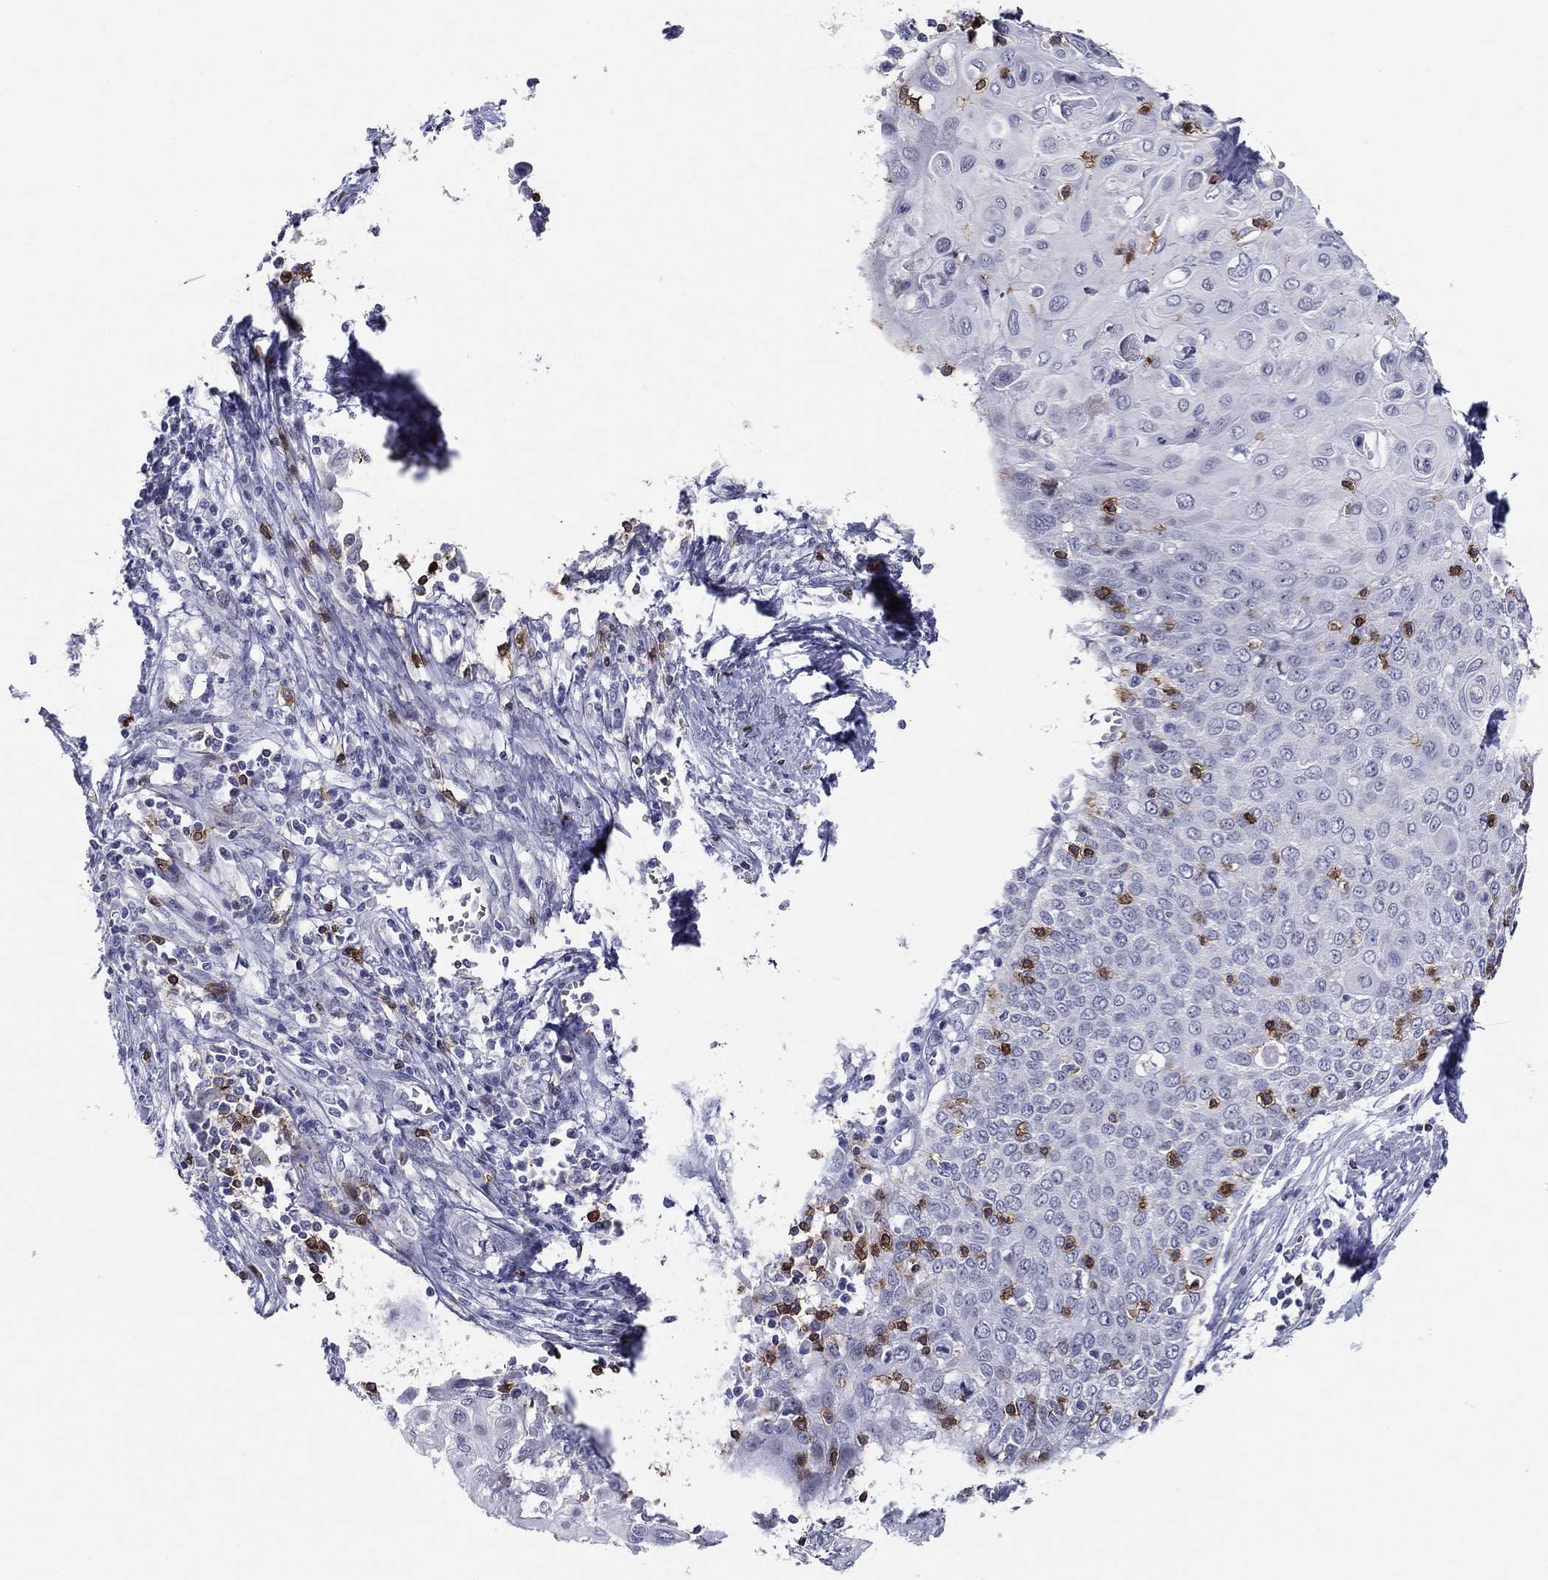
{"staining": {"intensity": "negative", "quantity": "none", "location": "none"}, "tissue": "cervical cancer", "cell_type": "Tumor cells", "image_type": "cancer", "snomed": [{"axis": "morphology", "description": "Squamous cell carcinoma, NOS"}, {"axis": "topography", "description": "Cervix"}], "caption": "Cervical cancer (squamous cell carcinoma) stained for a protein using immunohistochemistry exhibits no expression tumor cells.", "gene": "ITGAE", "patient": {"sex": "female", "age": 39}}